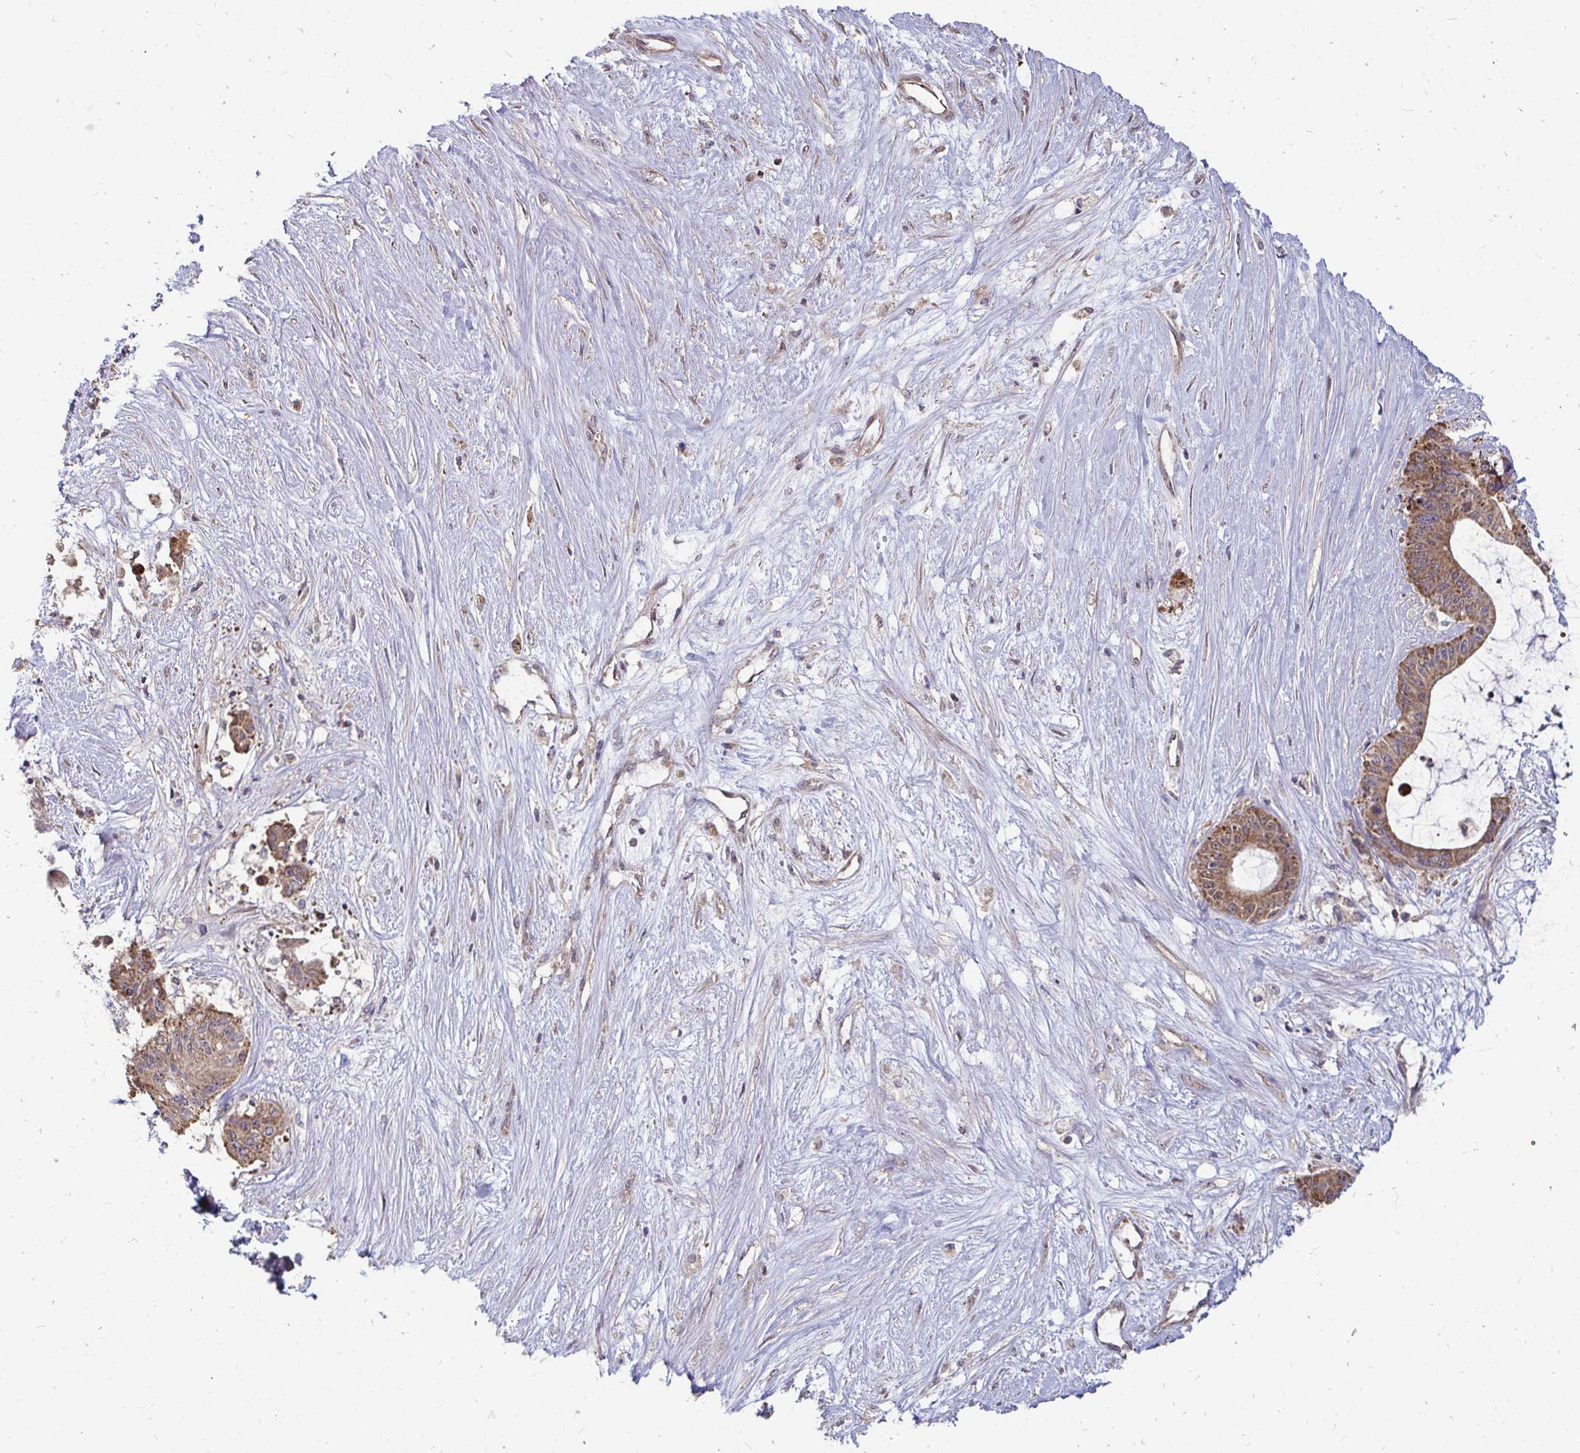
{"staining": {"intensity": "moderate", "quantity": ">75%", "location": "cytoplasmic/membranous"}, "tissue": "liver cancer", "cell_type": "Tumor cells", "image_type": "cancer", "snomed": [{"axis": "morphology", "description": "Normal tissue, NOS"}, {"axis": "morphology", "description": "Cholangiocarcinoma"}, {"axis": "topography", "description": "Liver"}, {"axis": "topography", "description": "Peripheral nerve tissue"}], "caption": "This micrograph reveals IHC staining of human liver cancer (cholangiocarcinoma), with medium moderate cytoplasmic/membranous staining in about >75% of tumor cells.", "gene": "DNAJA2", "patient": {"sex": "female", "age": 73}}